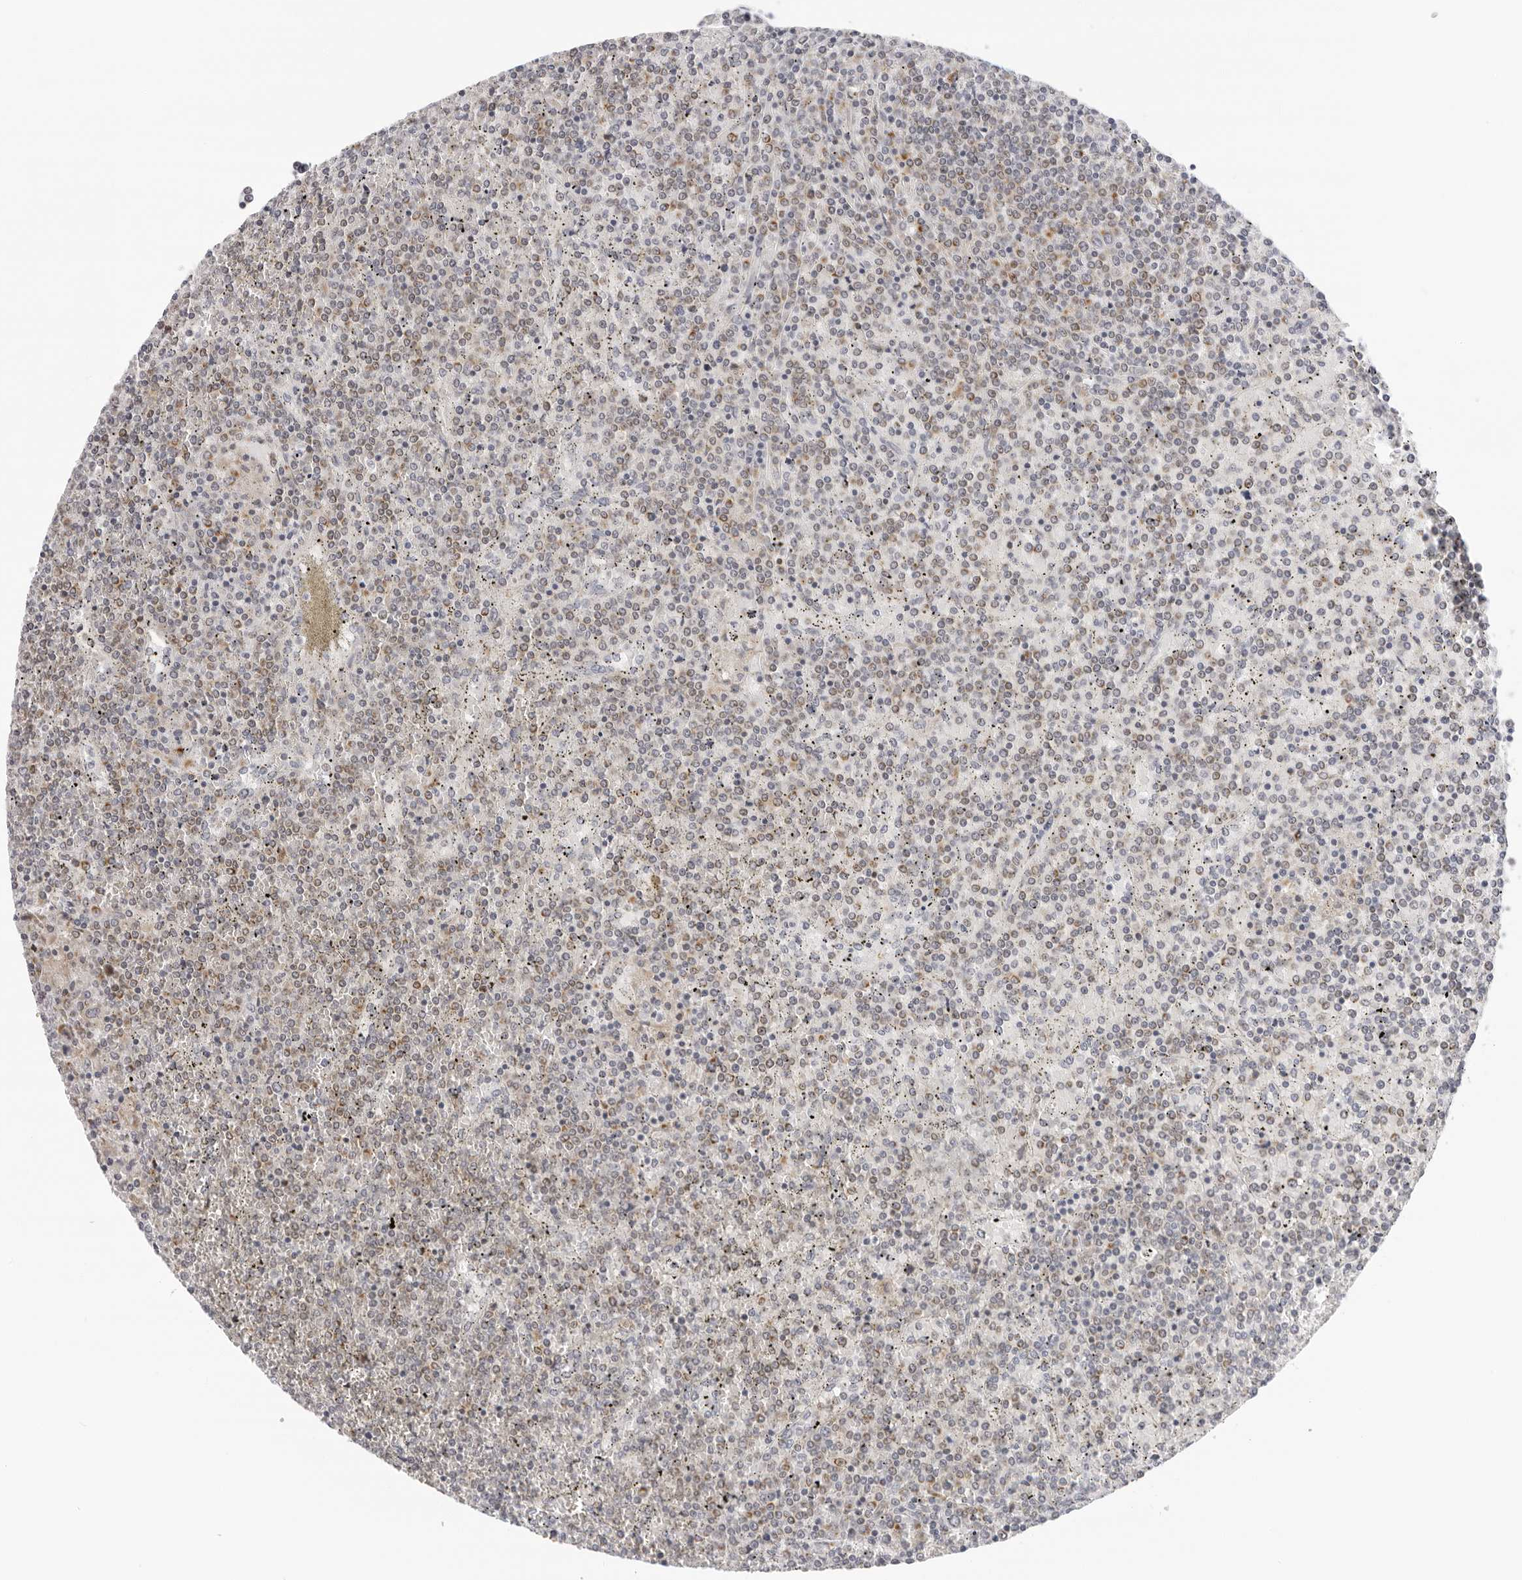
{"staining": {"intensity": "weak", "quantity": ">75%", "location": "cytoplasmic/membranous"}, "tissue": "lymphoma", "cell_type": "Tumor cells", "image_type": "cancer", "snomed": [{"axis": "morphology", "description": "Malignant lymphoma, non-Hodgkin's type, Low grade"}, {"axis": "topography", "description": "Spleen"}], "caption": "Immunohistochemistry staining of malignant lymphoma, non-Hodgkin's type (low-grade), which reveals low levels of weak cytoplasmic/membranous expression in approximately >75% of tumor cells indicating weak cytoplasmic/membranous protein positivity. The staining was performed using DAB (3,3'-diaminobenzidine) (brown) for protein detection and nuclei were counterstained in hematoxylin (blue).", "gene": "CIART", "patient": {"sex": "female", "age": 19}}